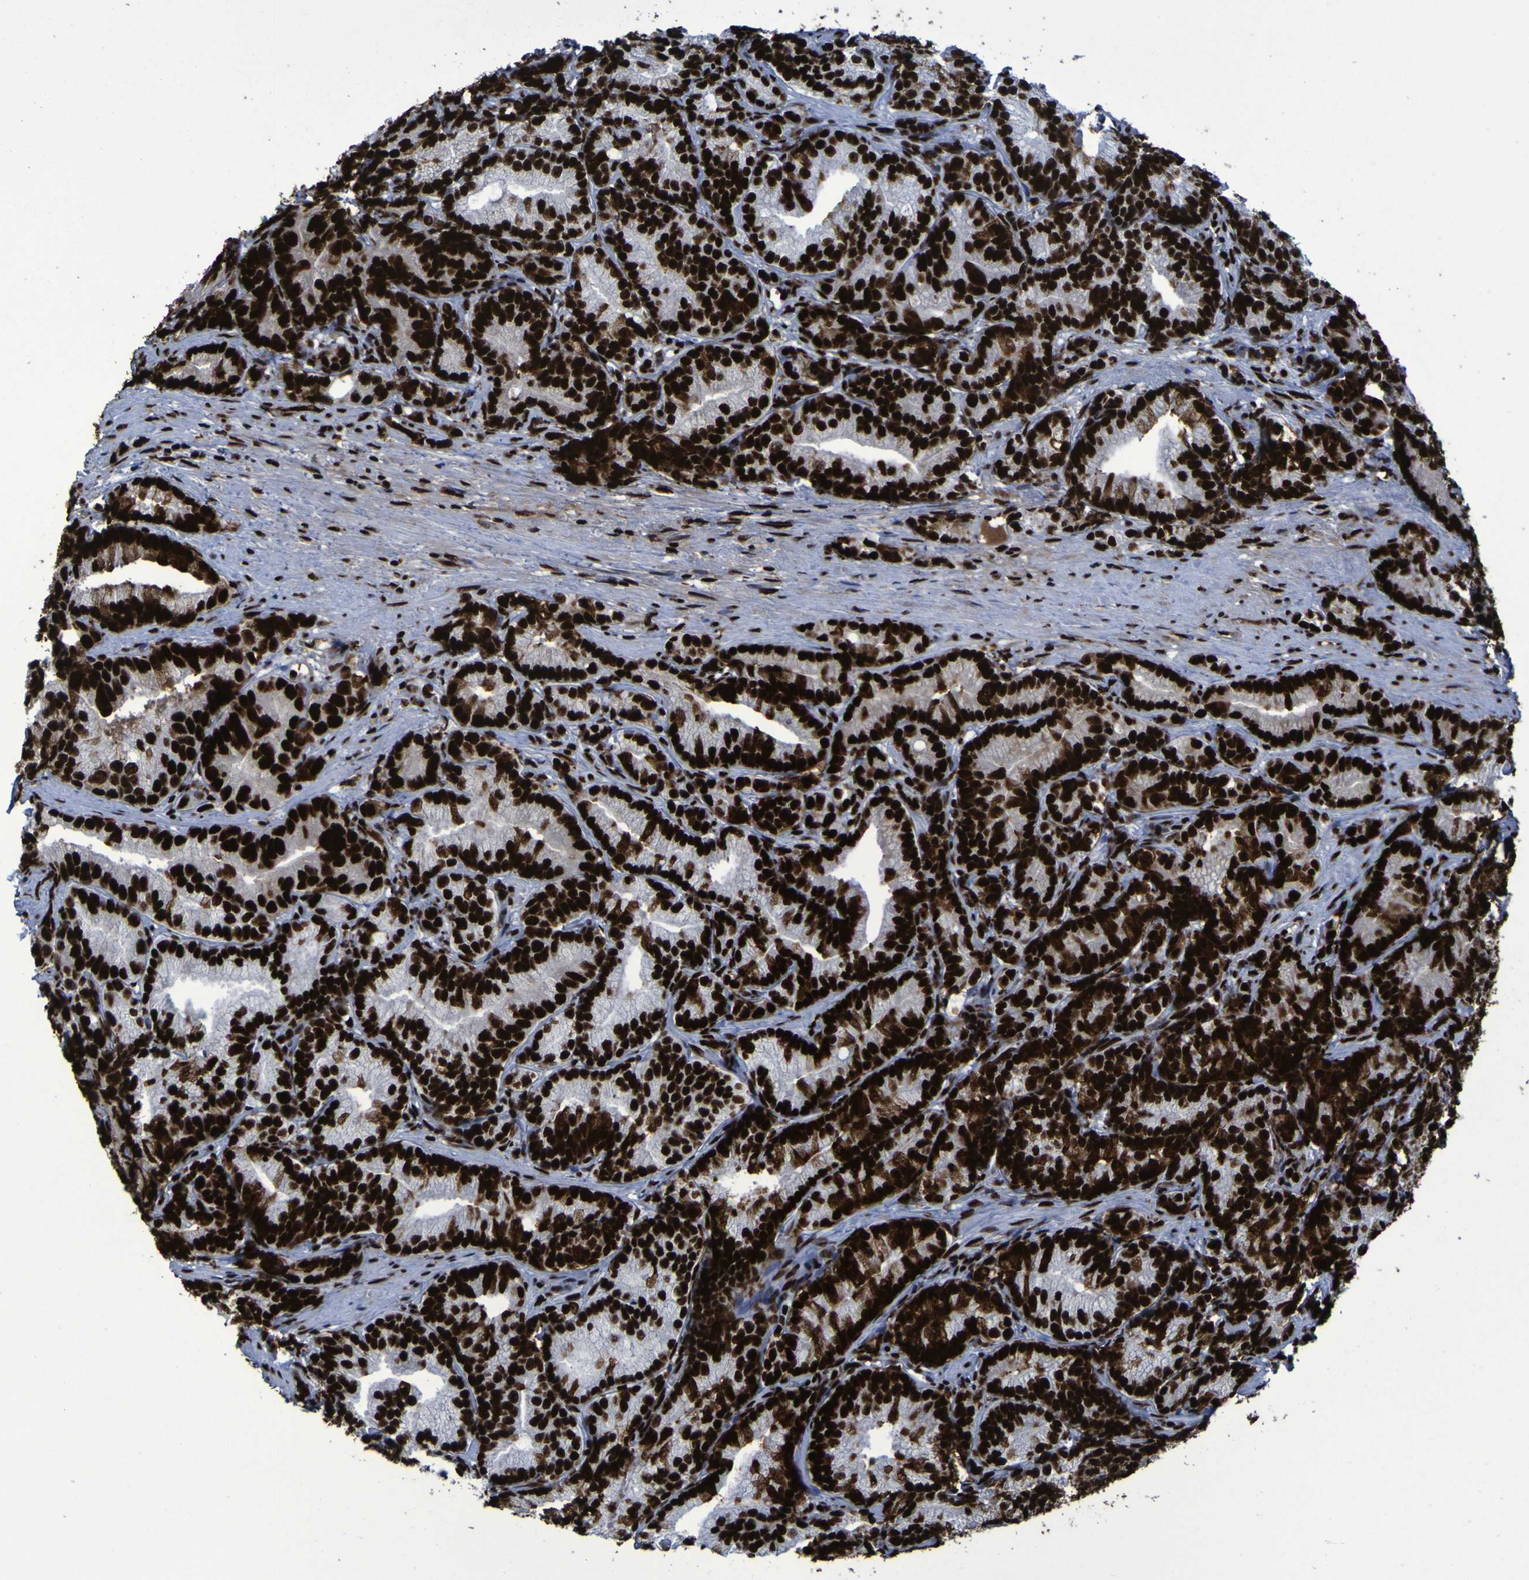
{"staining": {"intensity": "strong", "quantity": ">75%", "location": "nuclear"}, "tissue": "prostate cancer", "cell_type": "Tumor cells", "image_type": "cancer", "snomed": [{"axis": "morphology", "description": "Adenocarcinoma, Low grade"}, {"axis": "topography", "description": "Prostate"}], "caption": "Low-grade adenocarcinoma (prostate) stained with immunohistochemistry (IHC) reveals strong nuclear positivity in about >75% of tumor cells. The protein is shown in brown color, while the nuclei are stained blue.", "gene": "NPM1", "patient": {"sex": "male", "age": 89}}